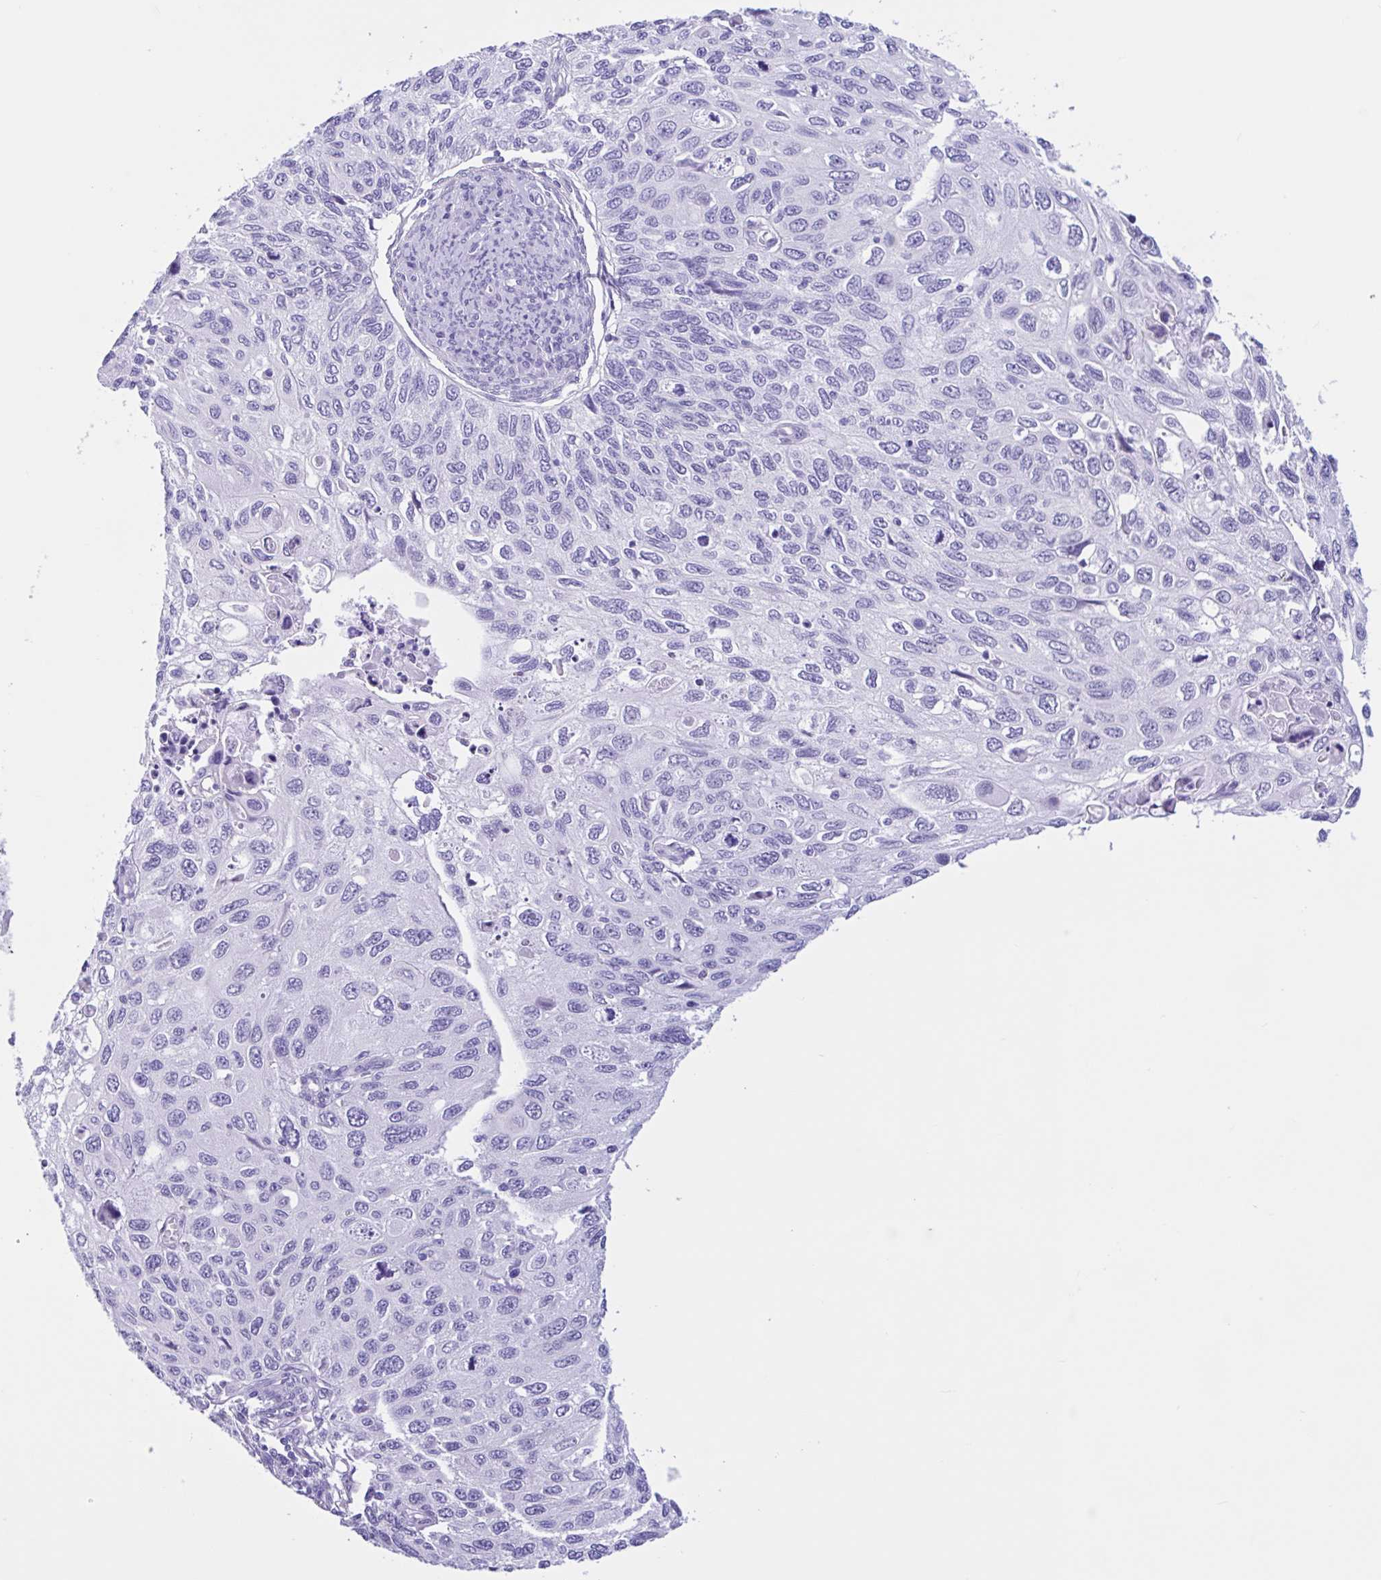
{"staining": {"intensity": "negative", "quantity": "none", "location": "none"}, "tissue": "cervical cancer", "cell_type": "Tumor cells", "image_type": "cancer", "snomed": [{"axis": "morphology", "description": "Squamous cell carcinoma, NOS"}, {"axis": "topography", "description": "Cervix"}], "caption": "Cervical cancer (squamous cell carcinoma) was stained to show a protein in brown. There is no significant expression in tumor cells.", "gene": "IAPP", "patient": {"sex": "female", "age": 70}}